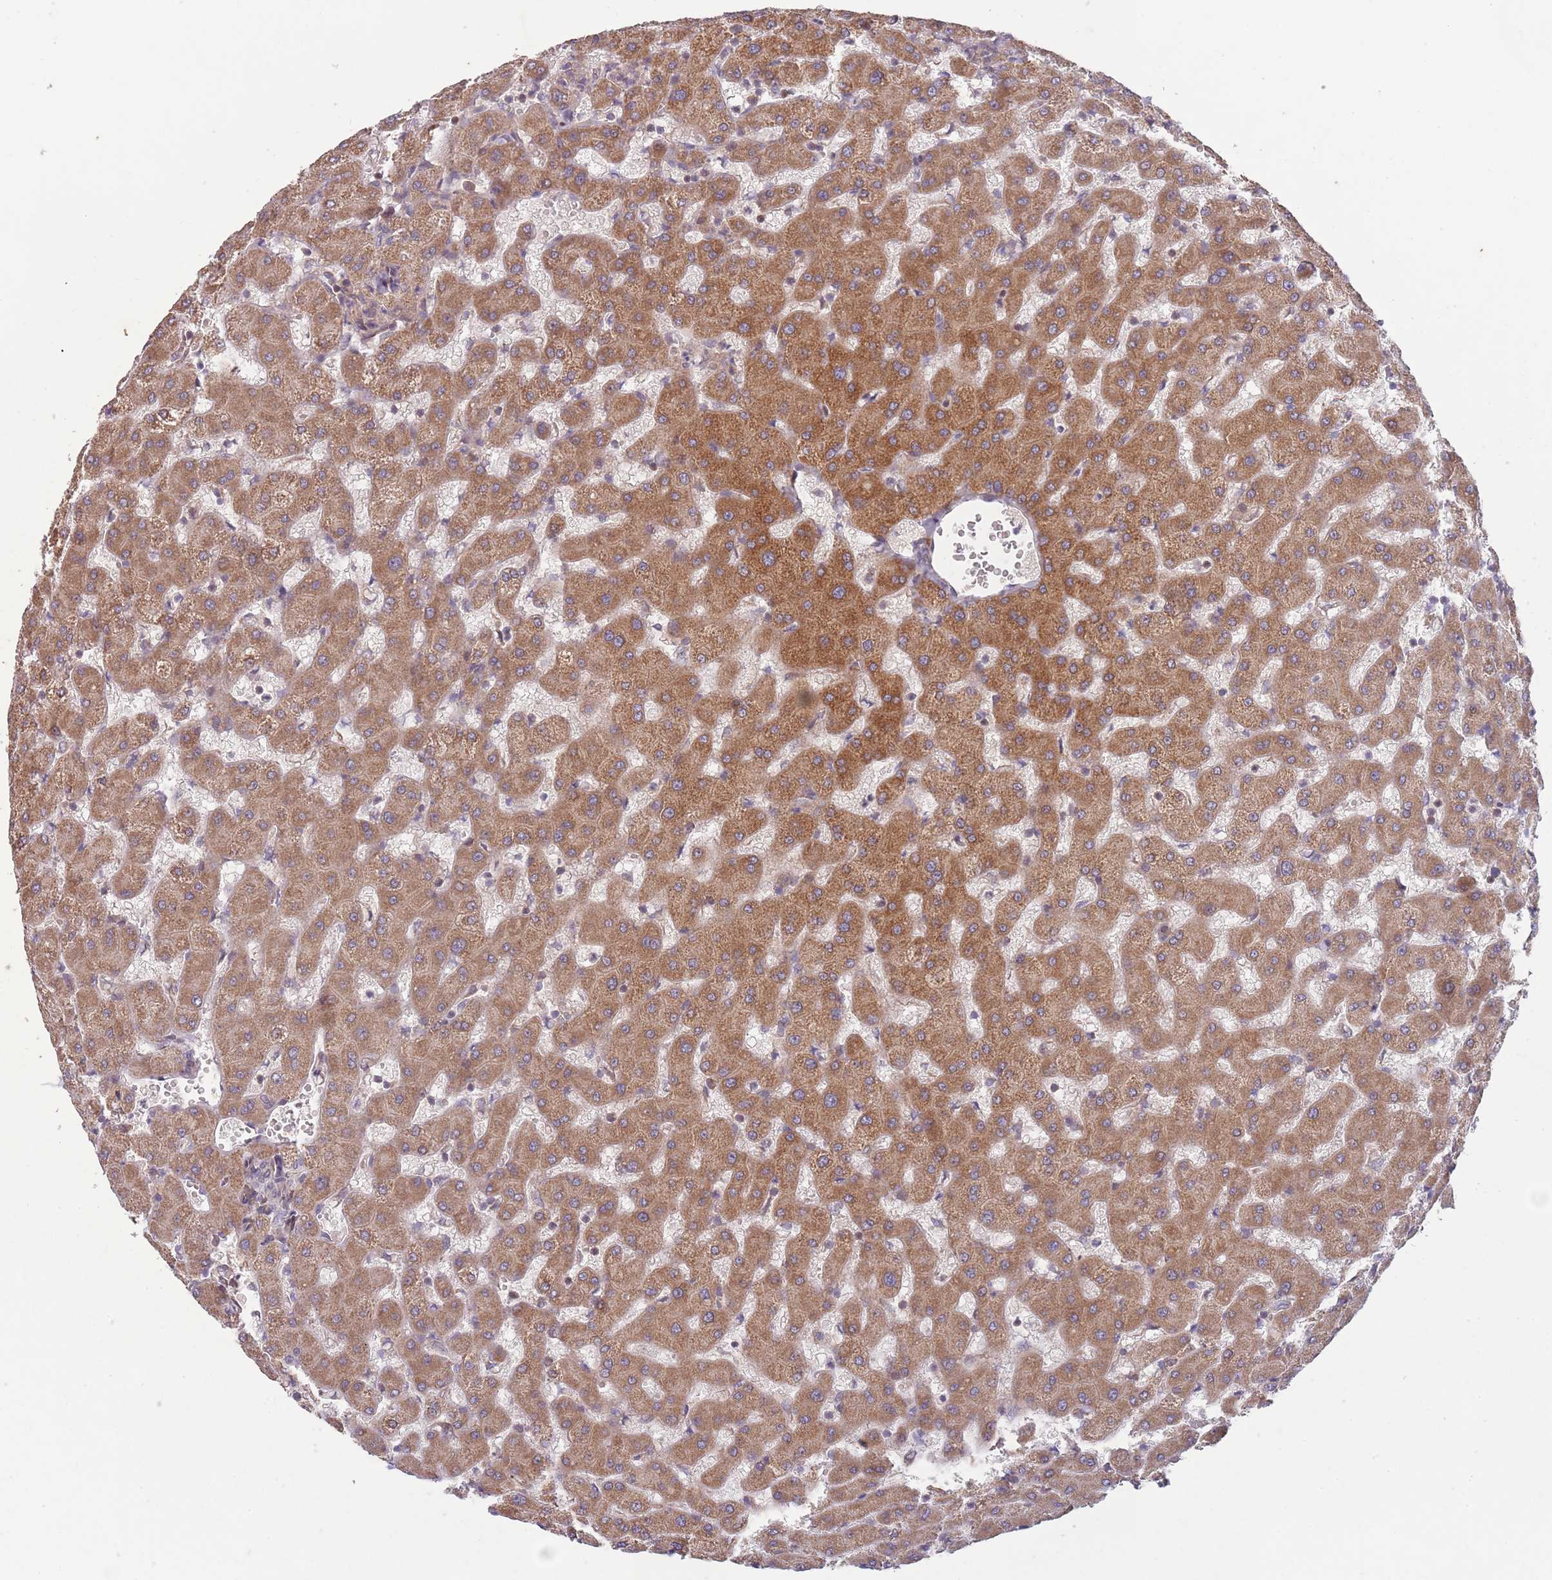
{"staining": {"intensity": "weak", "quantity": ">75%", "location": "cytoplasmic/membranous"}, "tissue": "liver", "cell_type": "Cholangiocytes", "image_type": "normal", "snomed": [{"axis": "morphology", "description": "Normal tissue, NOS"}, {"axis": "topography", "description": "Liver"}], "caption": "The histopathology image demonstrates a brown stain indicating the presence of a protein in the cytoplasmic/membranous of cholangiocytes in liver. The protein is stained brown, and the nuclei are stained in blue (DAB IHC with brightfield microscopy, high magnification).", "gene": "CHD9", "patient": {"sex": "female", "age": 63}}